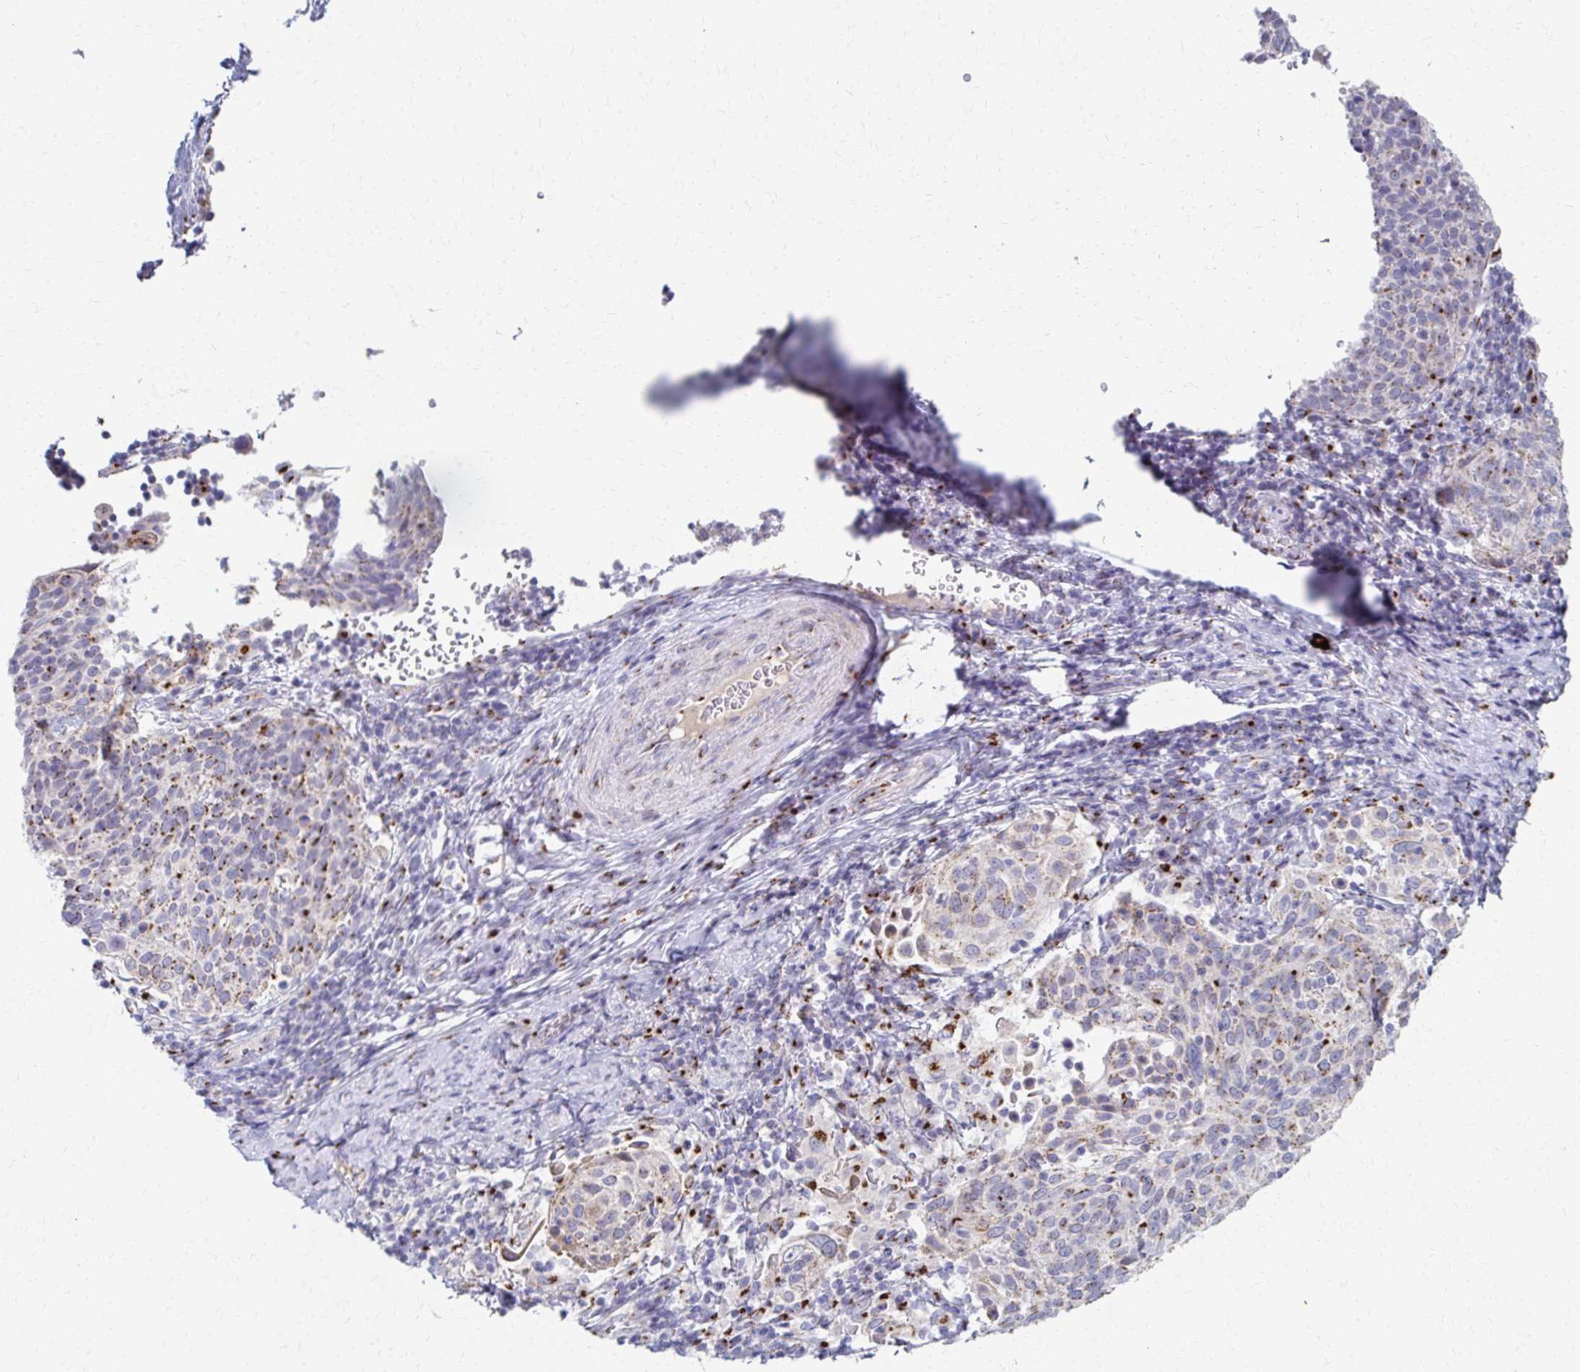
{"staining": {"intensity": "moderate", "quantity": "<25%", "location": "cytoplasmic/membranous"}, "tissue": "cervical cancer", "cell_type": "Tumor cells", "image_type": "cancer", "snomed": [{"axis": "morphology", "description": "Squamous cell carcinoma, NOS"}, {"axis": "topography", "description": "Cervix"}], "caption": "IHC micrograph of neoplastic tissue: human cervical cancer stained using IHC reveals low levels of moderate protein expression localized specifically in the cytoplasmic/membranous of tumor cells, appearing as a cytoplasmic/membranous brown color.", "gene": "TM9SF1", "patient": {"sex": "female", "age": 61}}